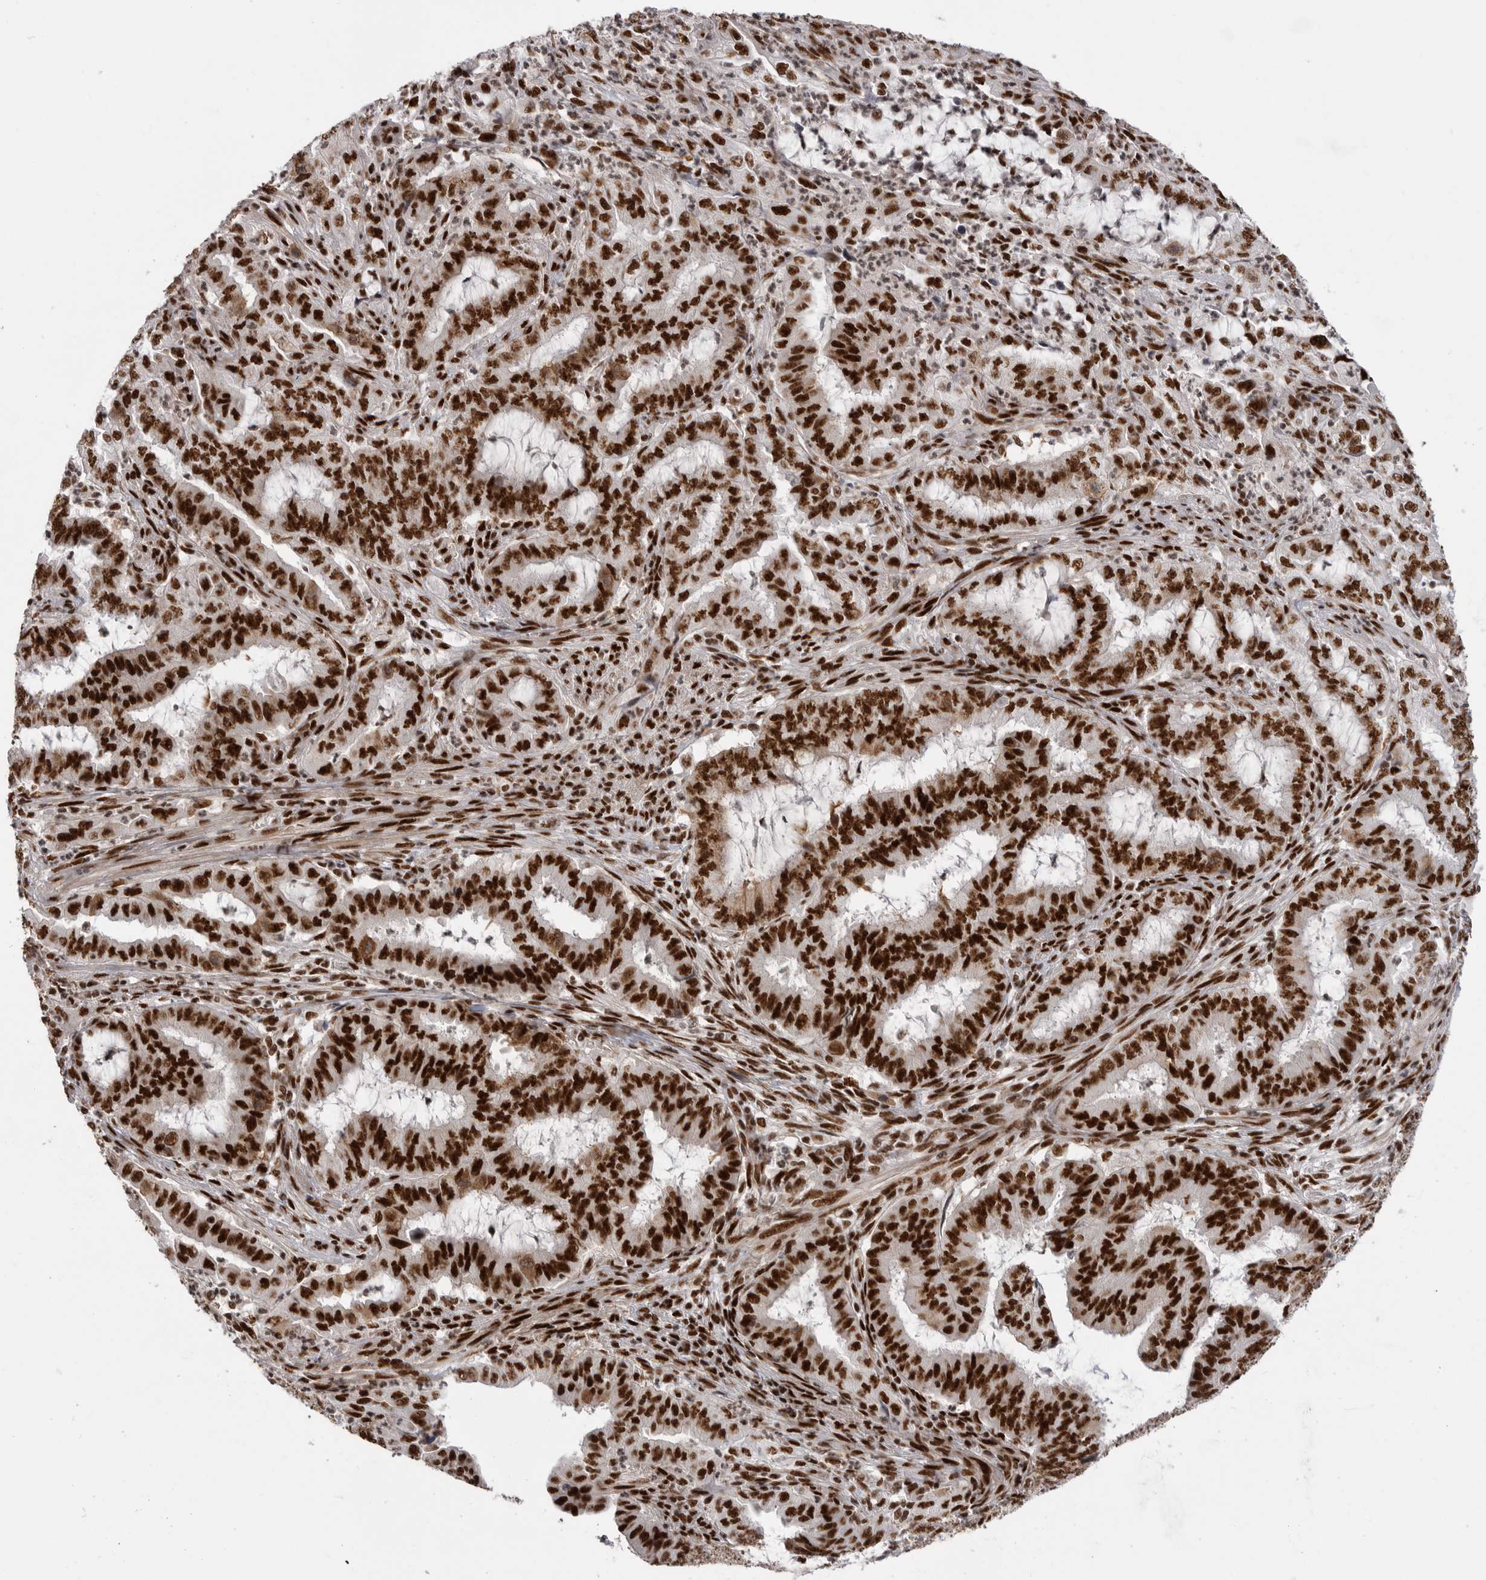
{"staining": {"intensity": "strong", "quantity": ">75%", "location": "nuclear"}, "tissue": "endometrial cancer", "cell_type": "Tumor cells", "image_type": "cancer", "snomed": [{"axis": "morphology", "description": "Adenocarcinoma, NOS"}, {"axis": "topography", "description": "Endometrium"}], "caption": "About >75% of tumor cells in human adenocarcinoma (endometrial) display strong nuclear protein staining as visualized by brown immunohistochemical staining.", "gene": "PPP1R8", "patient": {"sex": "female", "age": 51}}